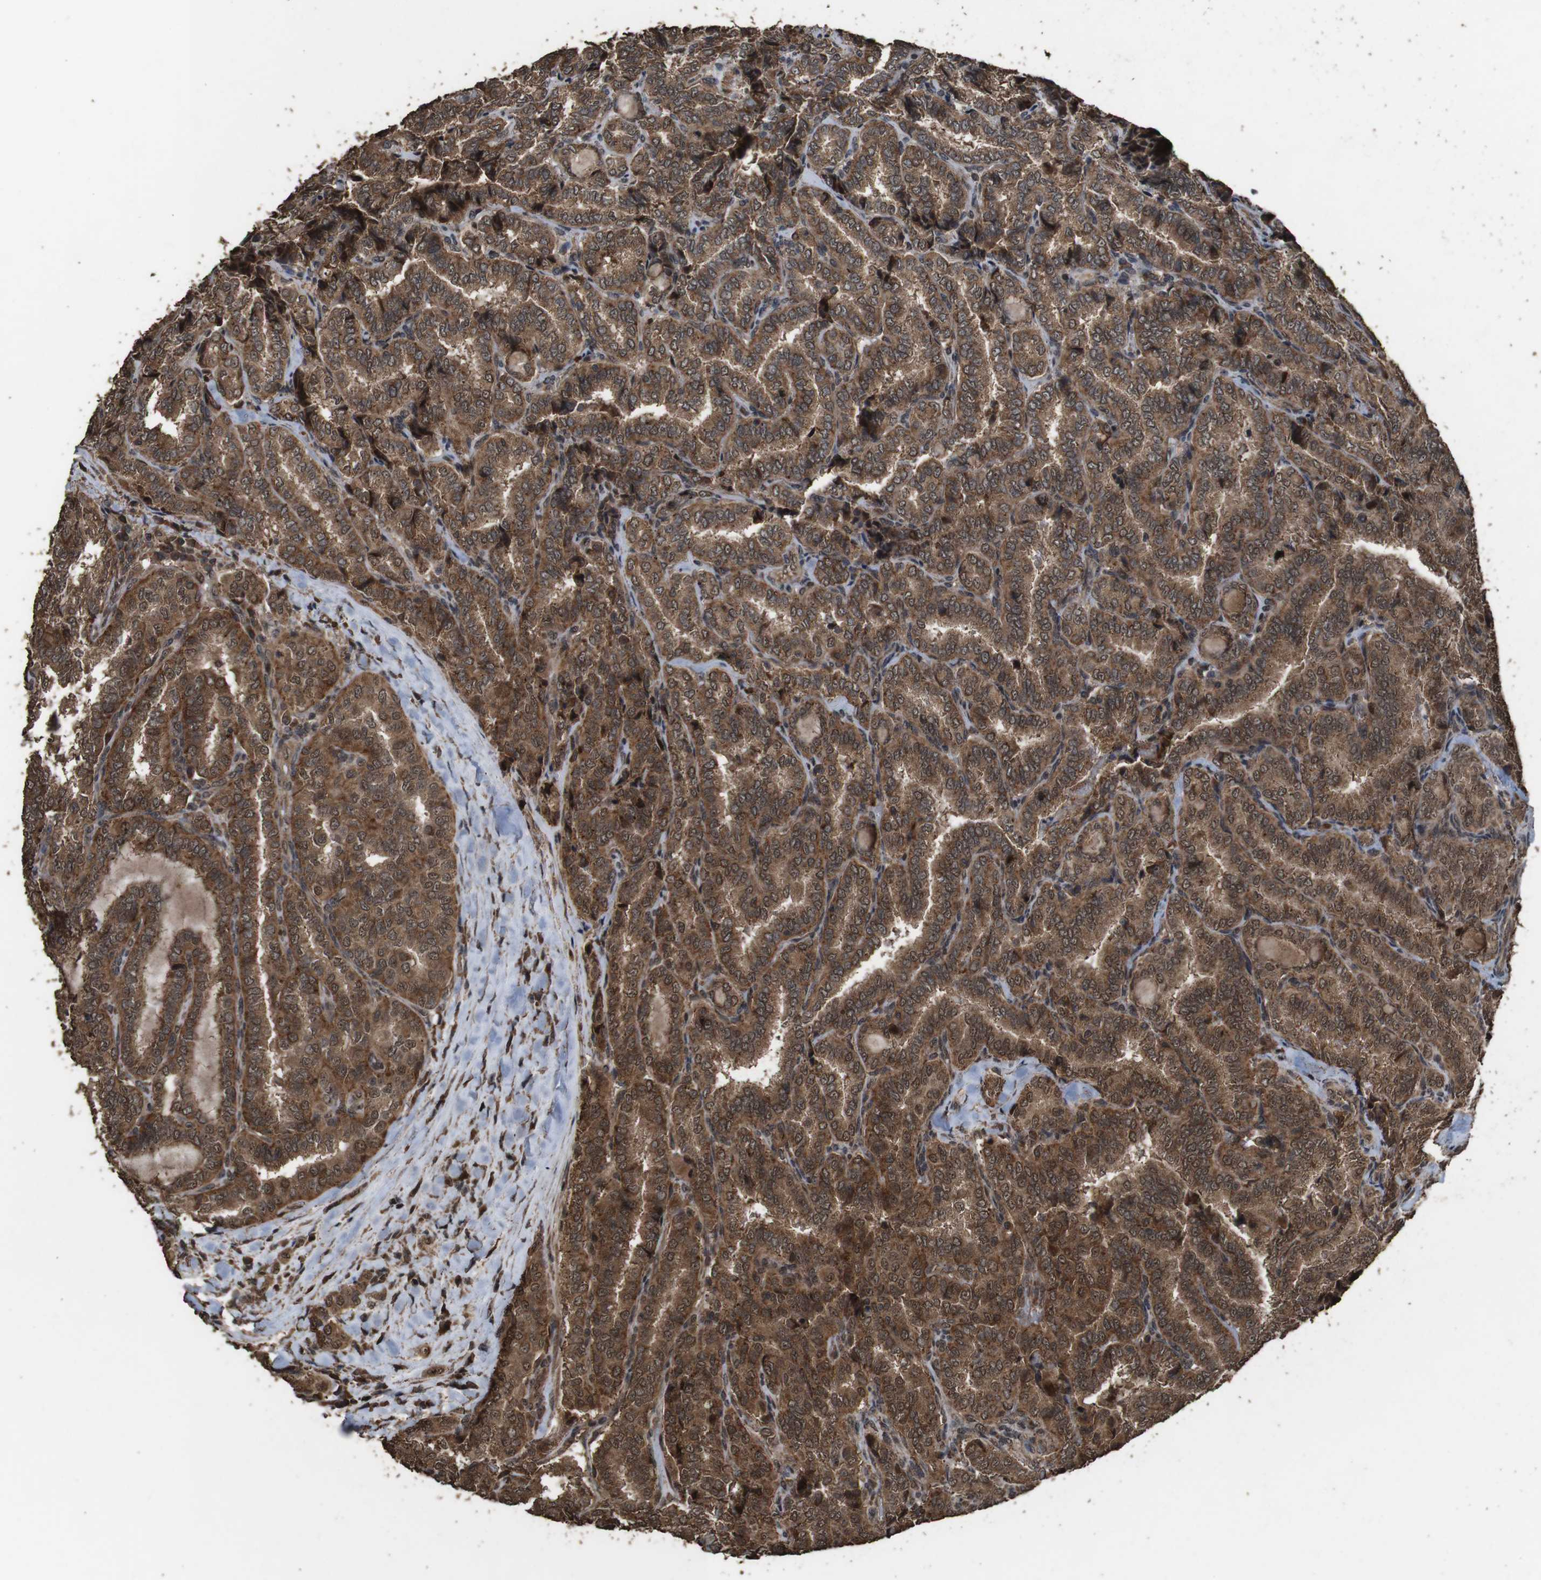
{"staining": {"intensity": "strong", "quantity": ">75%", "location": "cytoplasmic/membranous"}, "tissue": "thyroid cancer", "cell_type": "Tumor cells", "image_type": "cancer", "snomed": [{"axis": "morphology", "description": "Normal tissue, NOS"}, {"axis": "morphology", "description": "Papillary adenocarcinoma, NOS"}, {"axis": "topography", "description": "Thyroid gland"}], "caption": "Immunohistochemistry (IHC) (DAB) staining of human thyroid cancer (papillary adenocarcinoma) reveals strong cytoplasmic/membranous protein staining in about >75% of tumor cells.", "gene": "RRAS2", "patient": {"sex": "female", "age": 30}}